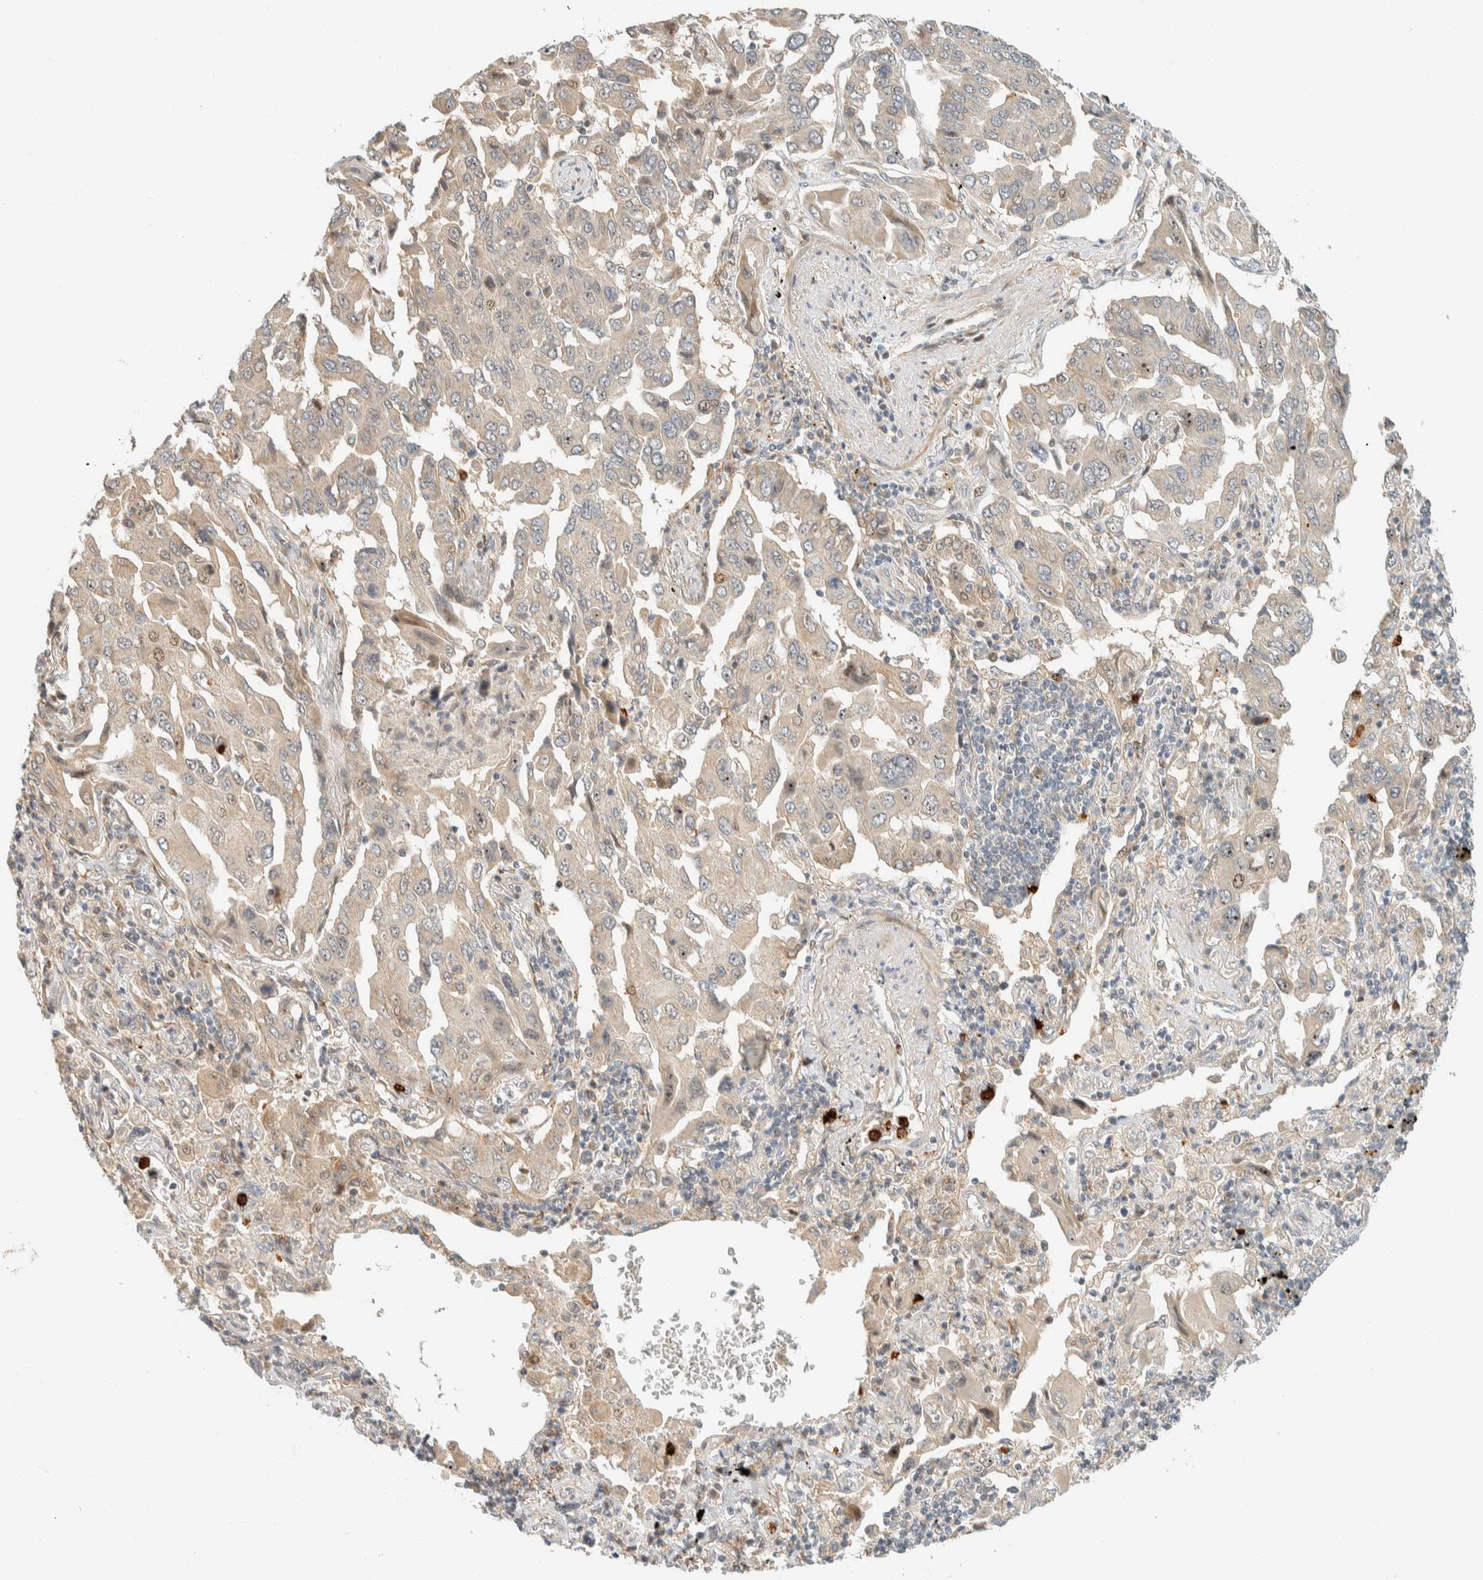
{"staining": {"intensity": "weak", "quantity": "<25%", "location": "cytoplasmic/membranous,nuclear"}, "tissue": "lung cancer", "cell_type": "Tumor cells", "image_type": "cancer", "snomed": [{"axis": "morphology", "description": "Adenocarcinoma, NOS"}, {"axis": "topography", "description": "Lung"}], "caption": "Immunohistochemical staining of lung cancer (adenocarcinoma) demonstrates no significant expression in tumor cells. (Brightfield microscopy of DAB (3,3'-diaminobenzidine) IHC at high magnification).", "gene": "CCDC171", "patient": {"sex": "female", "age": 65}}